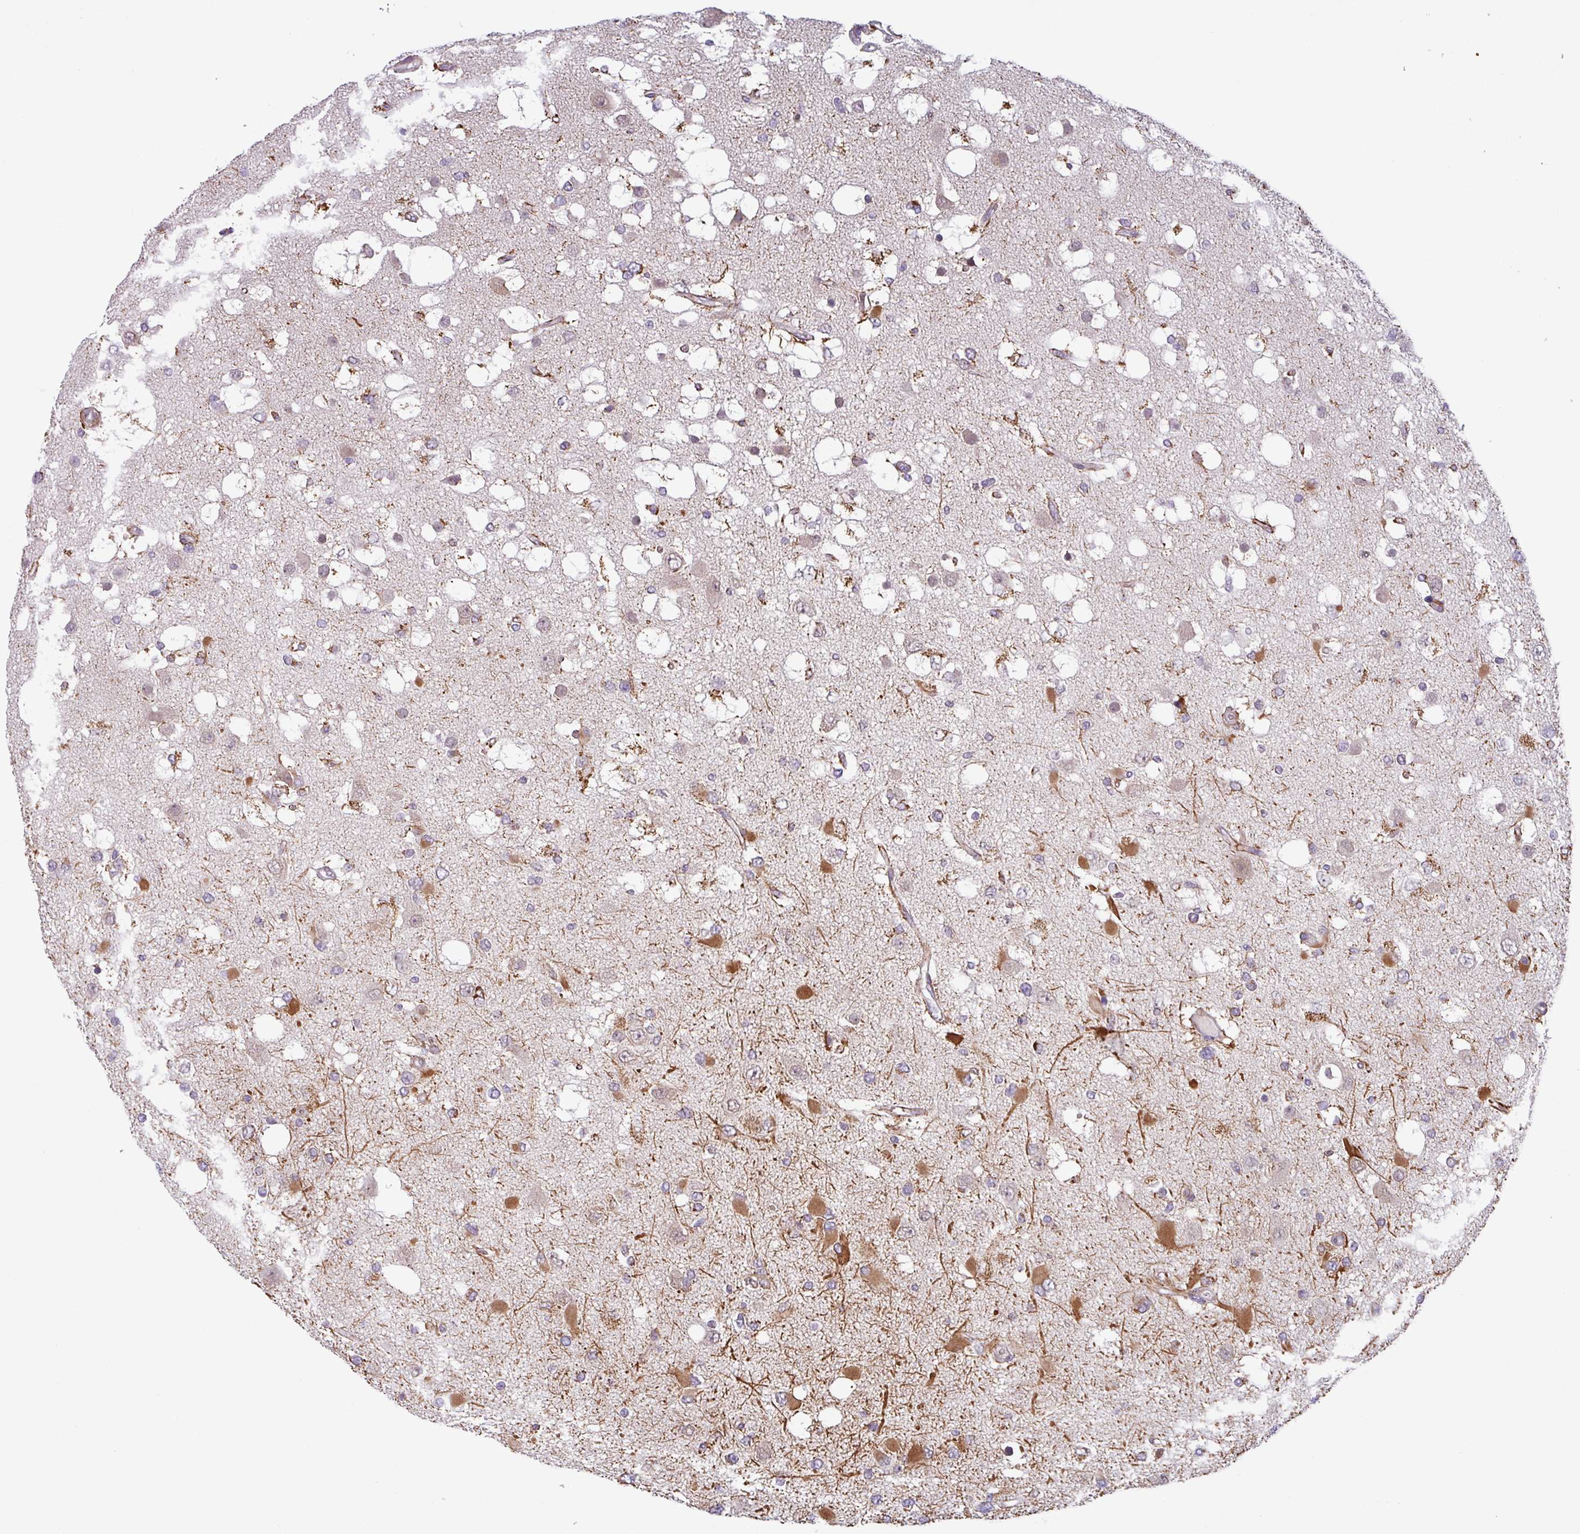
{"staining": {"intensity": "moderate", "quantity": "25%-75%", "location": "cytoplasmic/membranous"}, "tissue": "glioma", "cell_type": "Tumor cells", "image_type": "cancer", "snomed": [{"axis": "morphology", "description": "Glioma, malignant, High grade"}, {"axis": "topography", "description": "Brain"}], "caption": "This photomicrograph displays IHC staining of human glioma, with medium moderate cytoplasmic/membranous positivity in about 25%-75% of tumor cells.", "gene": "AKIRIN1", "patient": {"sex": "male", "age": 53}}